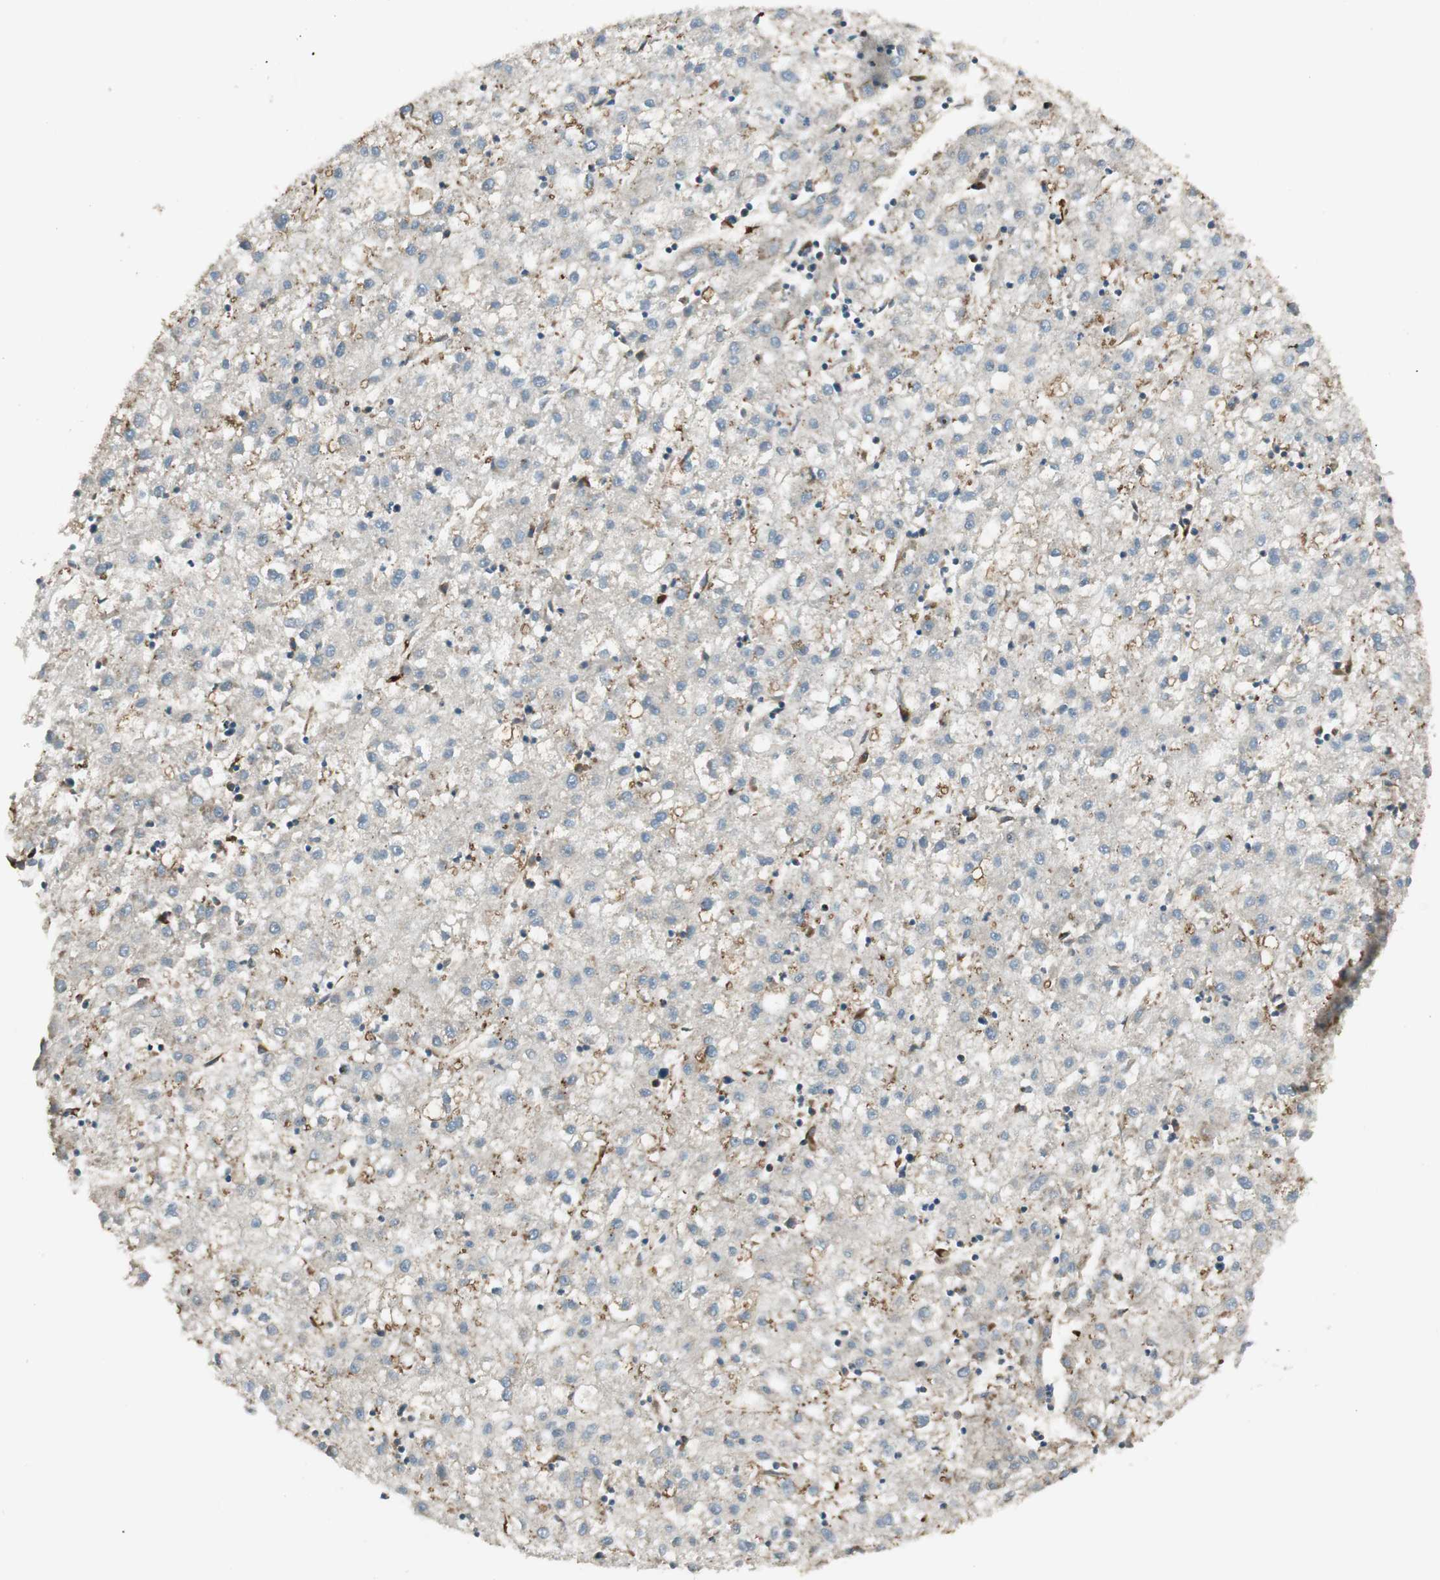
{"staining": {"intensity": "negative", "quantity": "none", "location": "none"}, "tissue": "liver cancer", "cell_type": "Tumor cells", "image_type": "cancer", "snomed": [{"axis": "morphology", "description": "Carcinoma, Hepatocellular, NOS"}, {"axis": "topography", "description": "Liver"}], "caption": "Tumor cells show no significant protein expression in liver cancer (hepatocellular carcinoma). (DAB (3,3'-diaminobenzidine) immunohistochemistry visualized using brightfield microscopy, high magnification).", "gene": "PRKG1", "patient": {"sex": "male", "age": 72}}